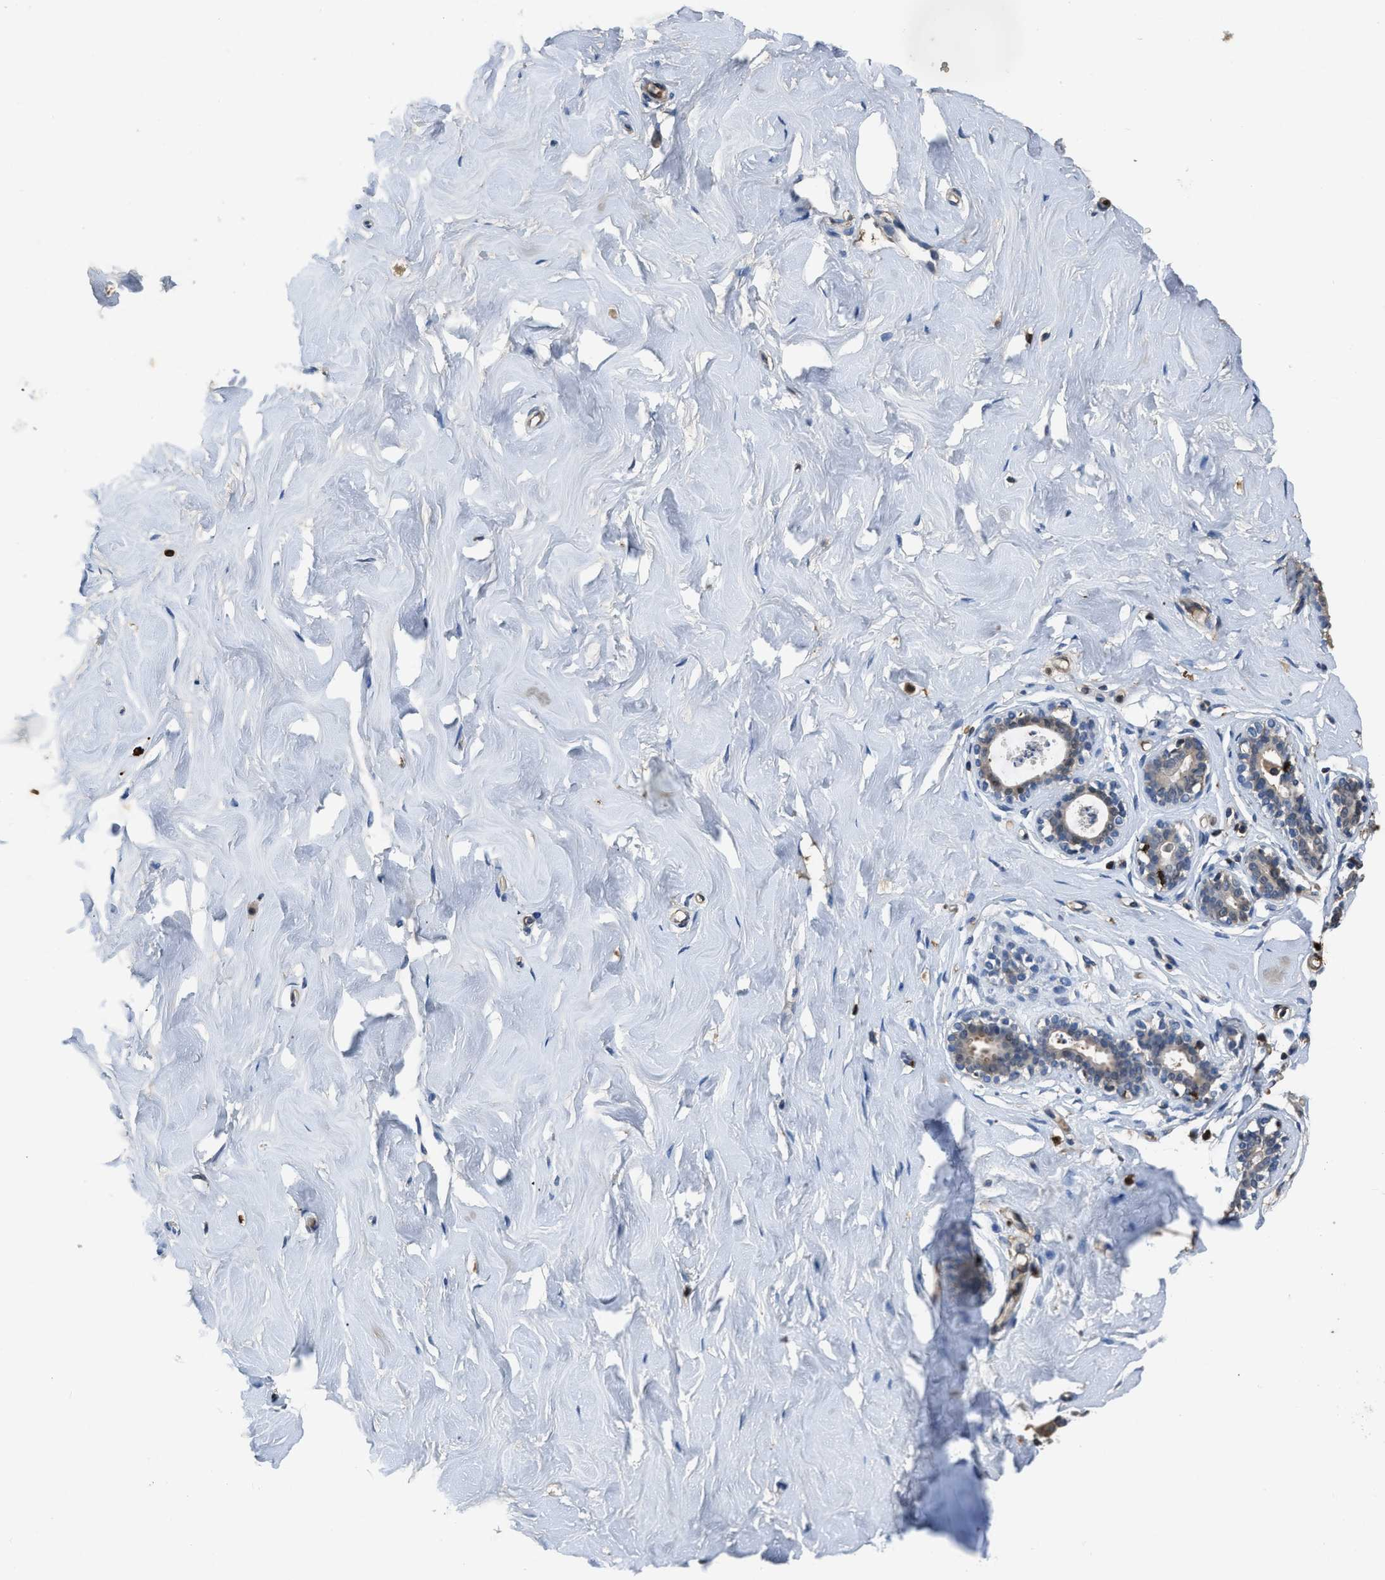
{"staining": {"intensity": "negative", "quantity": "none", "location": "none"}, "tissue": "breast", "cell_type": "Adipocytes", "image_type": "normal", "snomed": [{"axis": "morphology", "description": "Normal tissue, NOS"}, {"axis": "topography", "description": "Breast"}], "caption": "Immunohistochemistry image of unremarkable breast: human breast stained with DAB demonstrates no significant protein expression in adipocytes. (DAB (3,3'-diaminobenzidine) immunohistochemistry (IHC) with hematoxylin counter stain).", "gene": "ARHGDIB", "patient": {"sex": "female", "age": 23}}